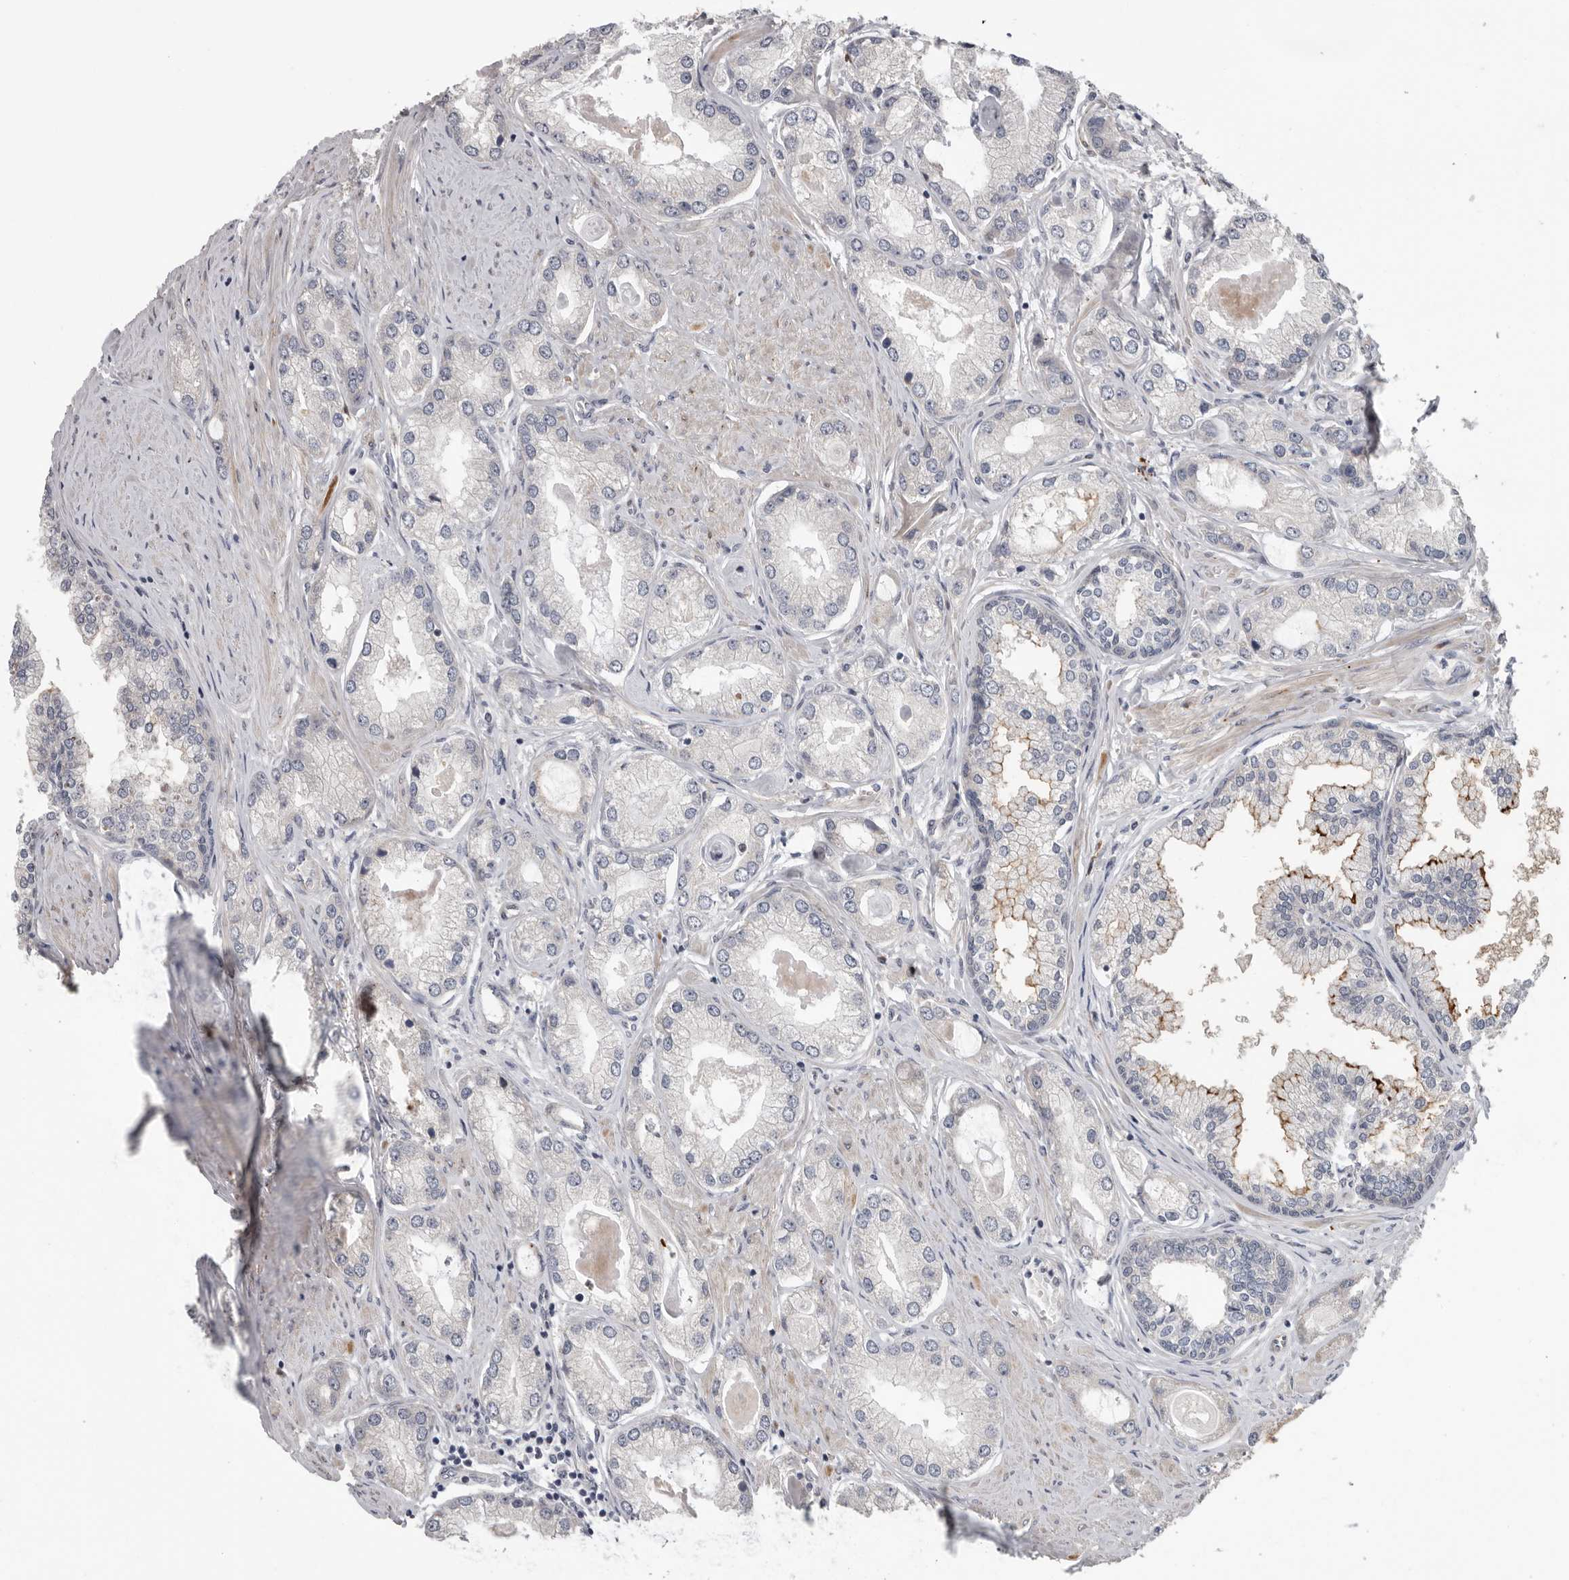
{"staining": {"intensity": "negative", "quantity": "none", "location": "none"}, "tissue": "prostate cancer", "cell_type": "Tumor cells", "image_type": "cancer", "snomed": [{"axis": "morphology", "description": "Adenocarcinoma, Low grade"}, {"axis": "topography", "description": "Prostate"}], "caption": "A high-resolution micrograph shows immunohistochemistry (IHC) staining of prostate adenocarcinoma (low-grade), which shows no significant staining in tumor cells.", "gene": "ATXN3L", "patient": {"sex": "male", "age": 62}}